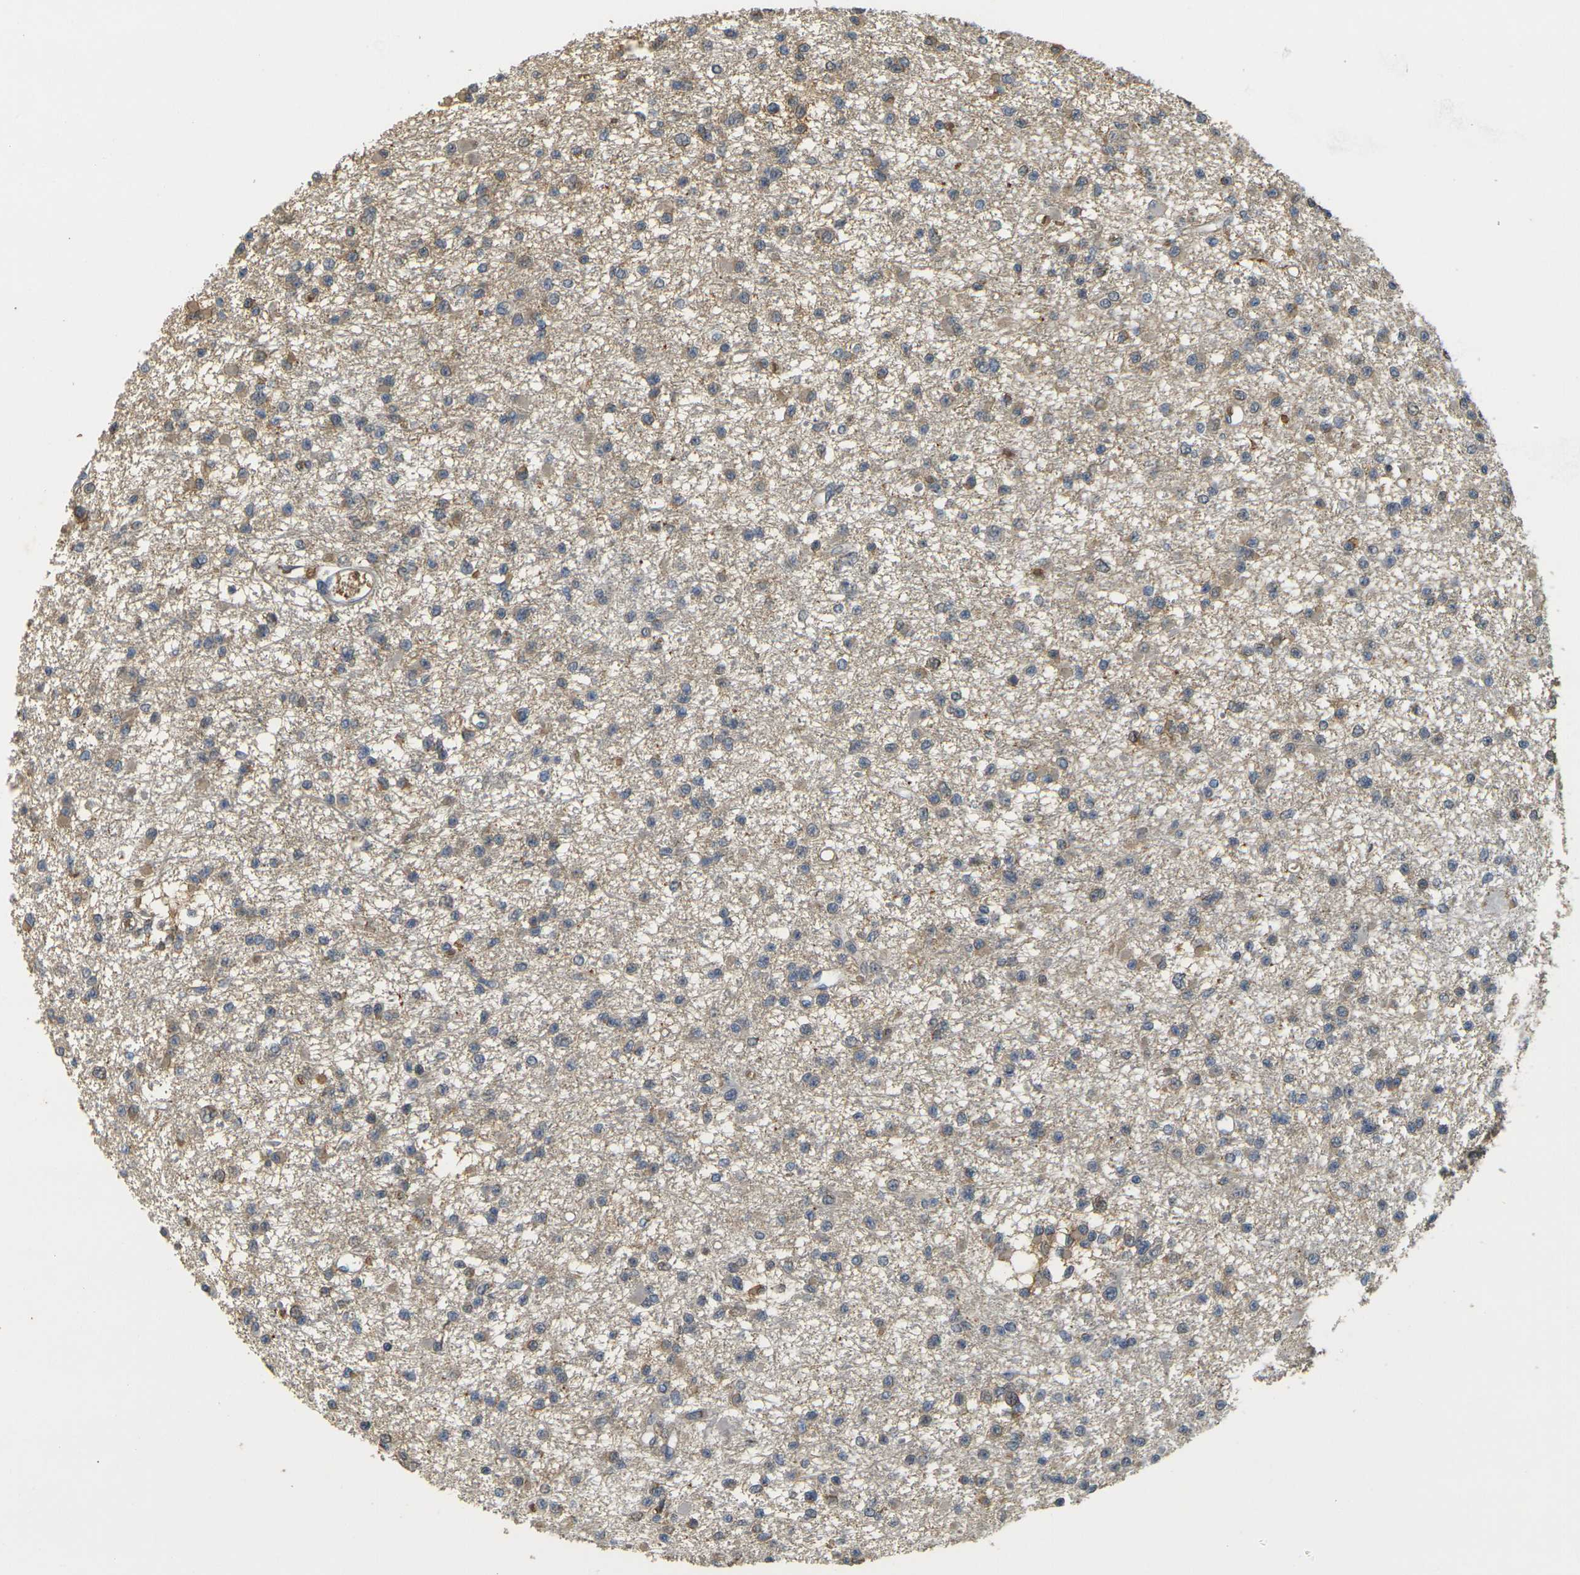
{"staining": {"intensity": "weak", "quantity": "25%-75%", "location": "cytoplasmic/membranous"}, "tissue": "glioma", "cell_type": "Tumor cells", "image_type": "cancer", "snomed": [{"axis": "morphology", "description": "Glioma, malignant, Low grade"}, {"axis": "topography", "description": "Brain"}], "caption": "Protein staining displays weak cytoplasmic/membranous expression in approximately 25%-75% of tumor cells in glioma.", "gene": "MEGF9", "patient": {"sex": "female", "age": 22}}